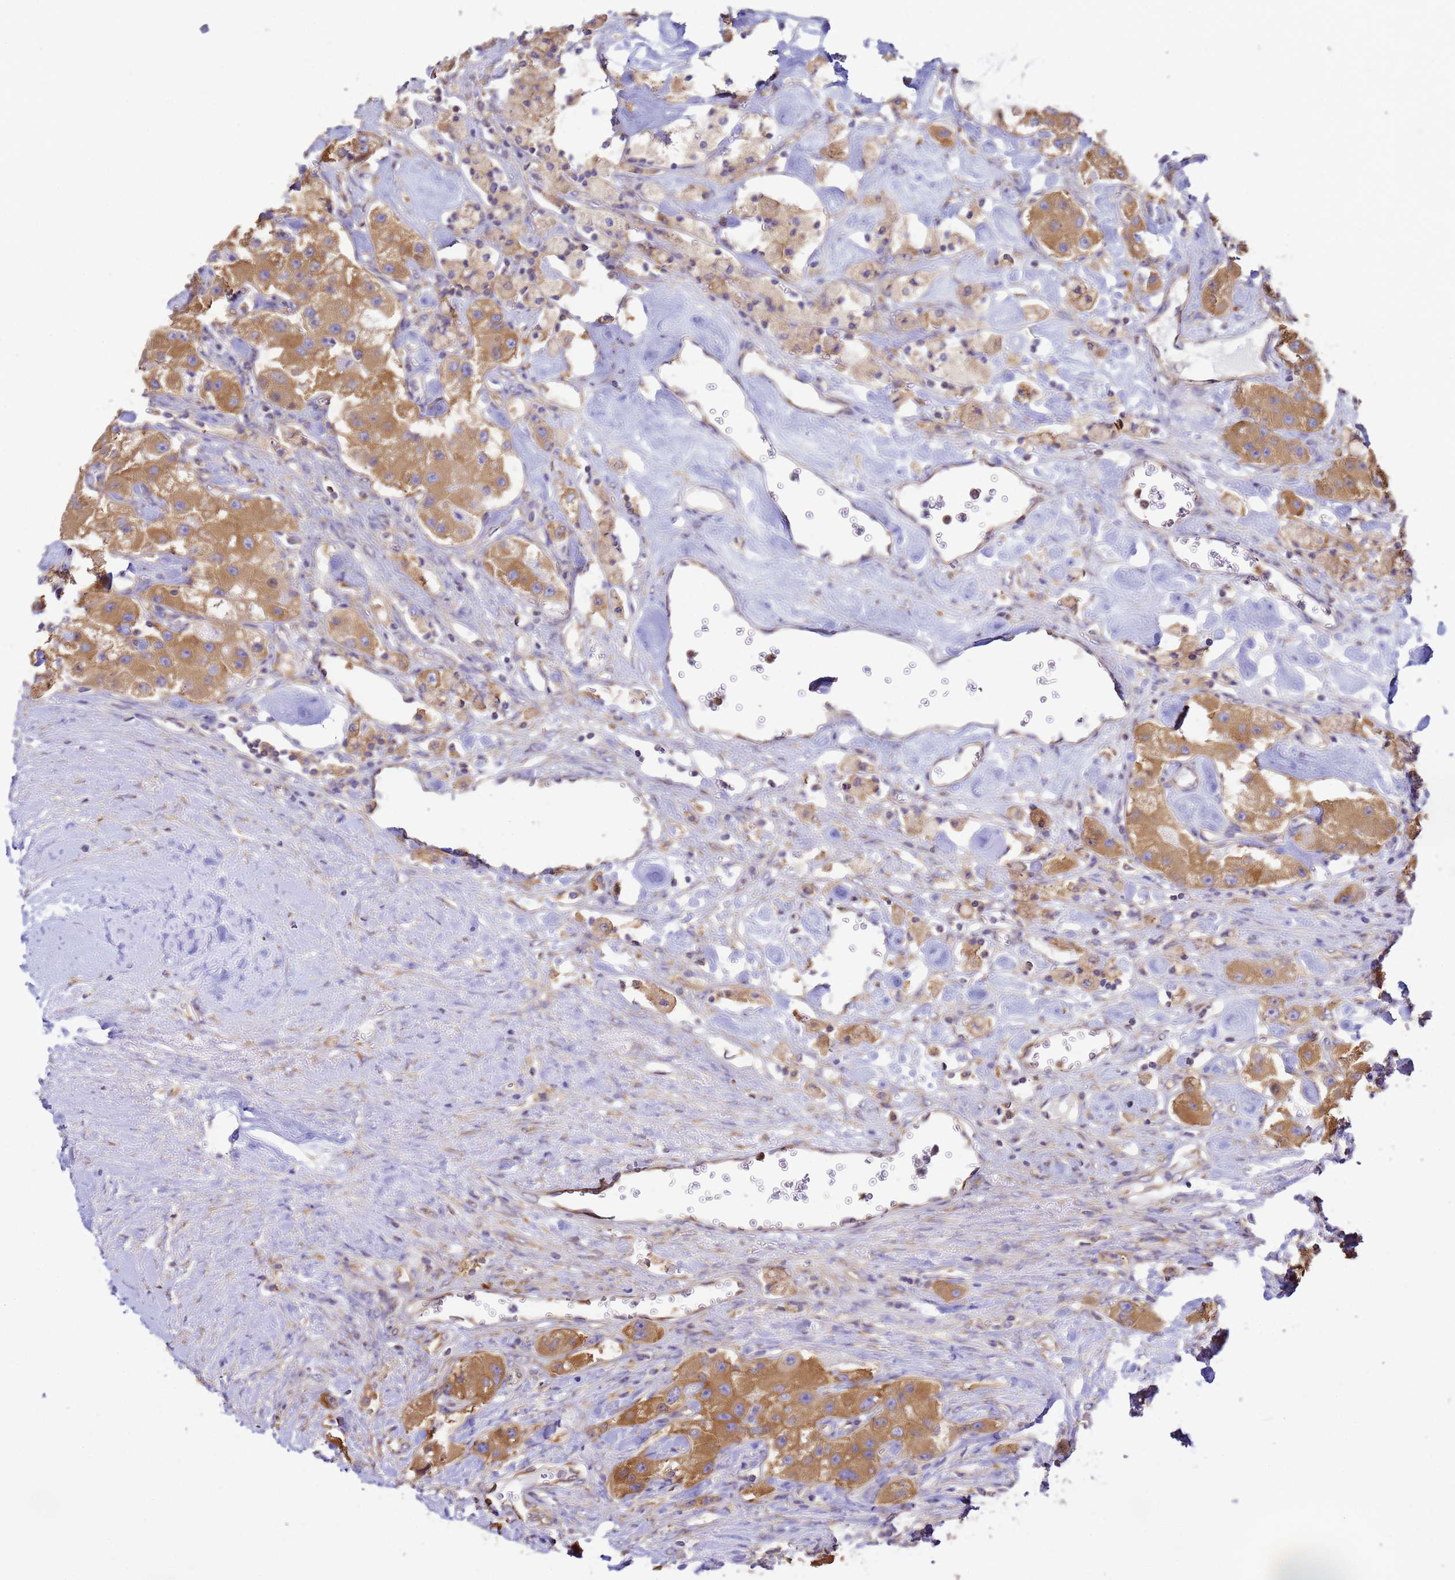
{"staining": {"intensity": "moderate", "quantity": ">75%", "location": "cytoplasmic/membranous"}, "tissue": "carcinoid", "cell_type": "Tumor cells", "image_type": "cancer", "snomed": [{"axis": "morphology", "description": "Carcinoid, malignant, NOS"}, {"axis": "topography", "description": "Pancreas"}], "caption": "Moderate cytoplasmic/membranous staining for a protein is seen in about >75% of tumor cells of carcinoid using immunohistochemistry (IHC).", "gene": "NARS1", "patient": {"sex": "male", "age": 41}}